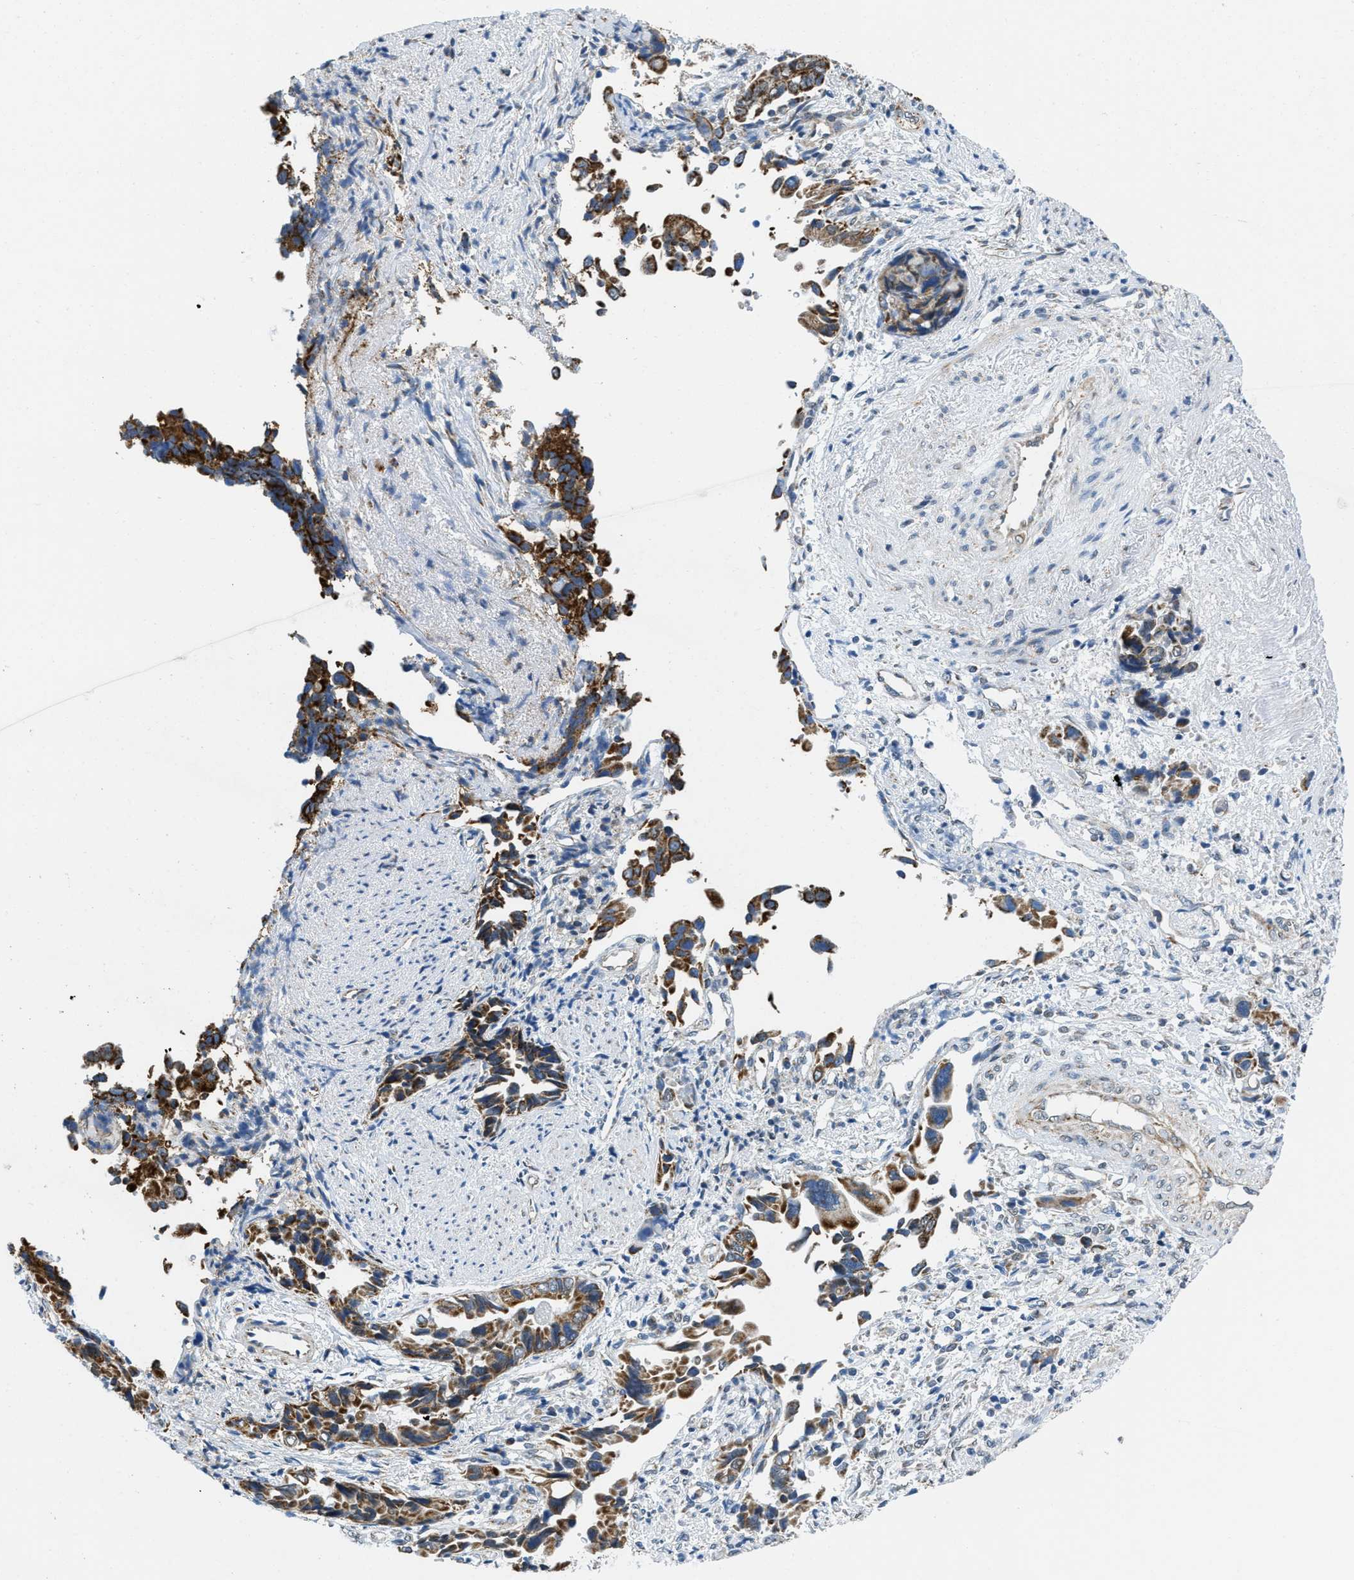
{"staining": {"intensity": "moderate", "quantity": ">75%", "location": "cytoplasmic/membranous"}, "tissue": "liver cancer", "cell_type": "Tumor cells", "image_type": "cancer", "snomed": [{"axis": "morphology", "description": "Cholangiocarcinoma"}, {"axis": "topography", "description": "Liver"}], "caption": "There is medium levels of moderate cytoplasmic/membranous positivity in tumor cells of cholangiocarcinoma (liver), as demonstrated by immunohistochemical staining (brown color).", "gene": "TOMM70", "patient": {"sex": "female", "age": 79}}